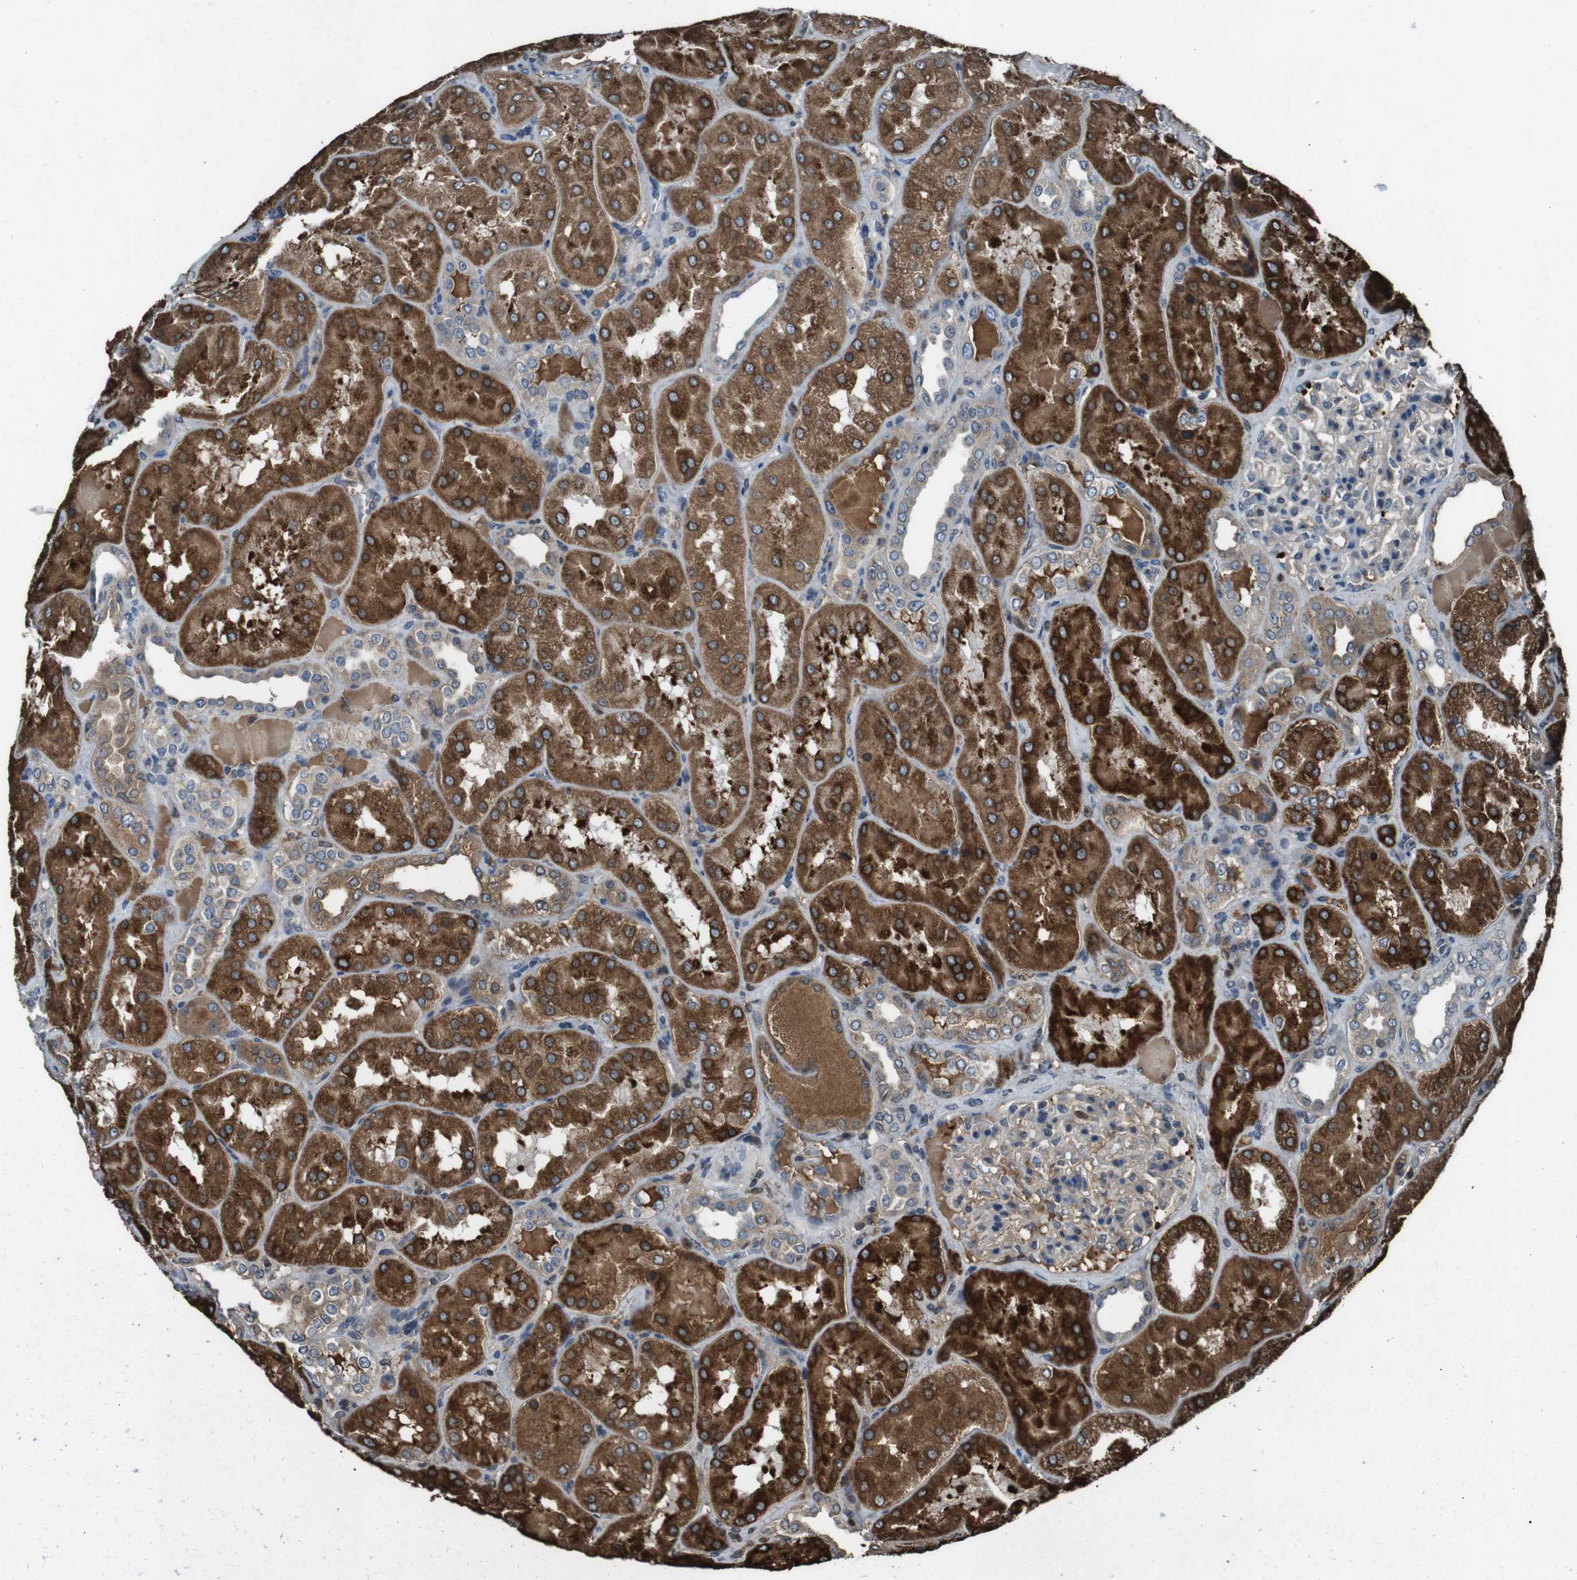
{"staining": {"intensity": "moderate", "quantity": "<25%", "location": "cytoplasmic/membranous"}, "tissue": "kidney", "cell_type": "Cells in glomeruli", "image_type": "normal", "snomed": [{"axis": "morphology", "description": "Normal tissue, NOS"}, {"axis": "topography", "description": "Kidney"}], "caption": "This photomicrograph reveals normal kidney stained with immunohistochemistry (IHC) to label a protein in brown. The cytoplasmic/membranous of cells in glomeruli show moderate positivity for the protein. Nuclei are counter-stained blue.", "gene": "UGT1A6", "patient": {"sex": "female", "age": 56}}